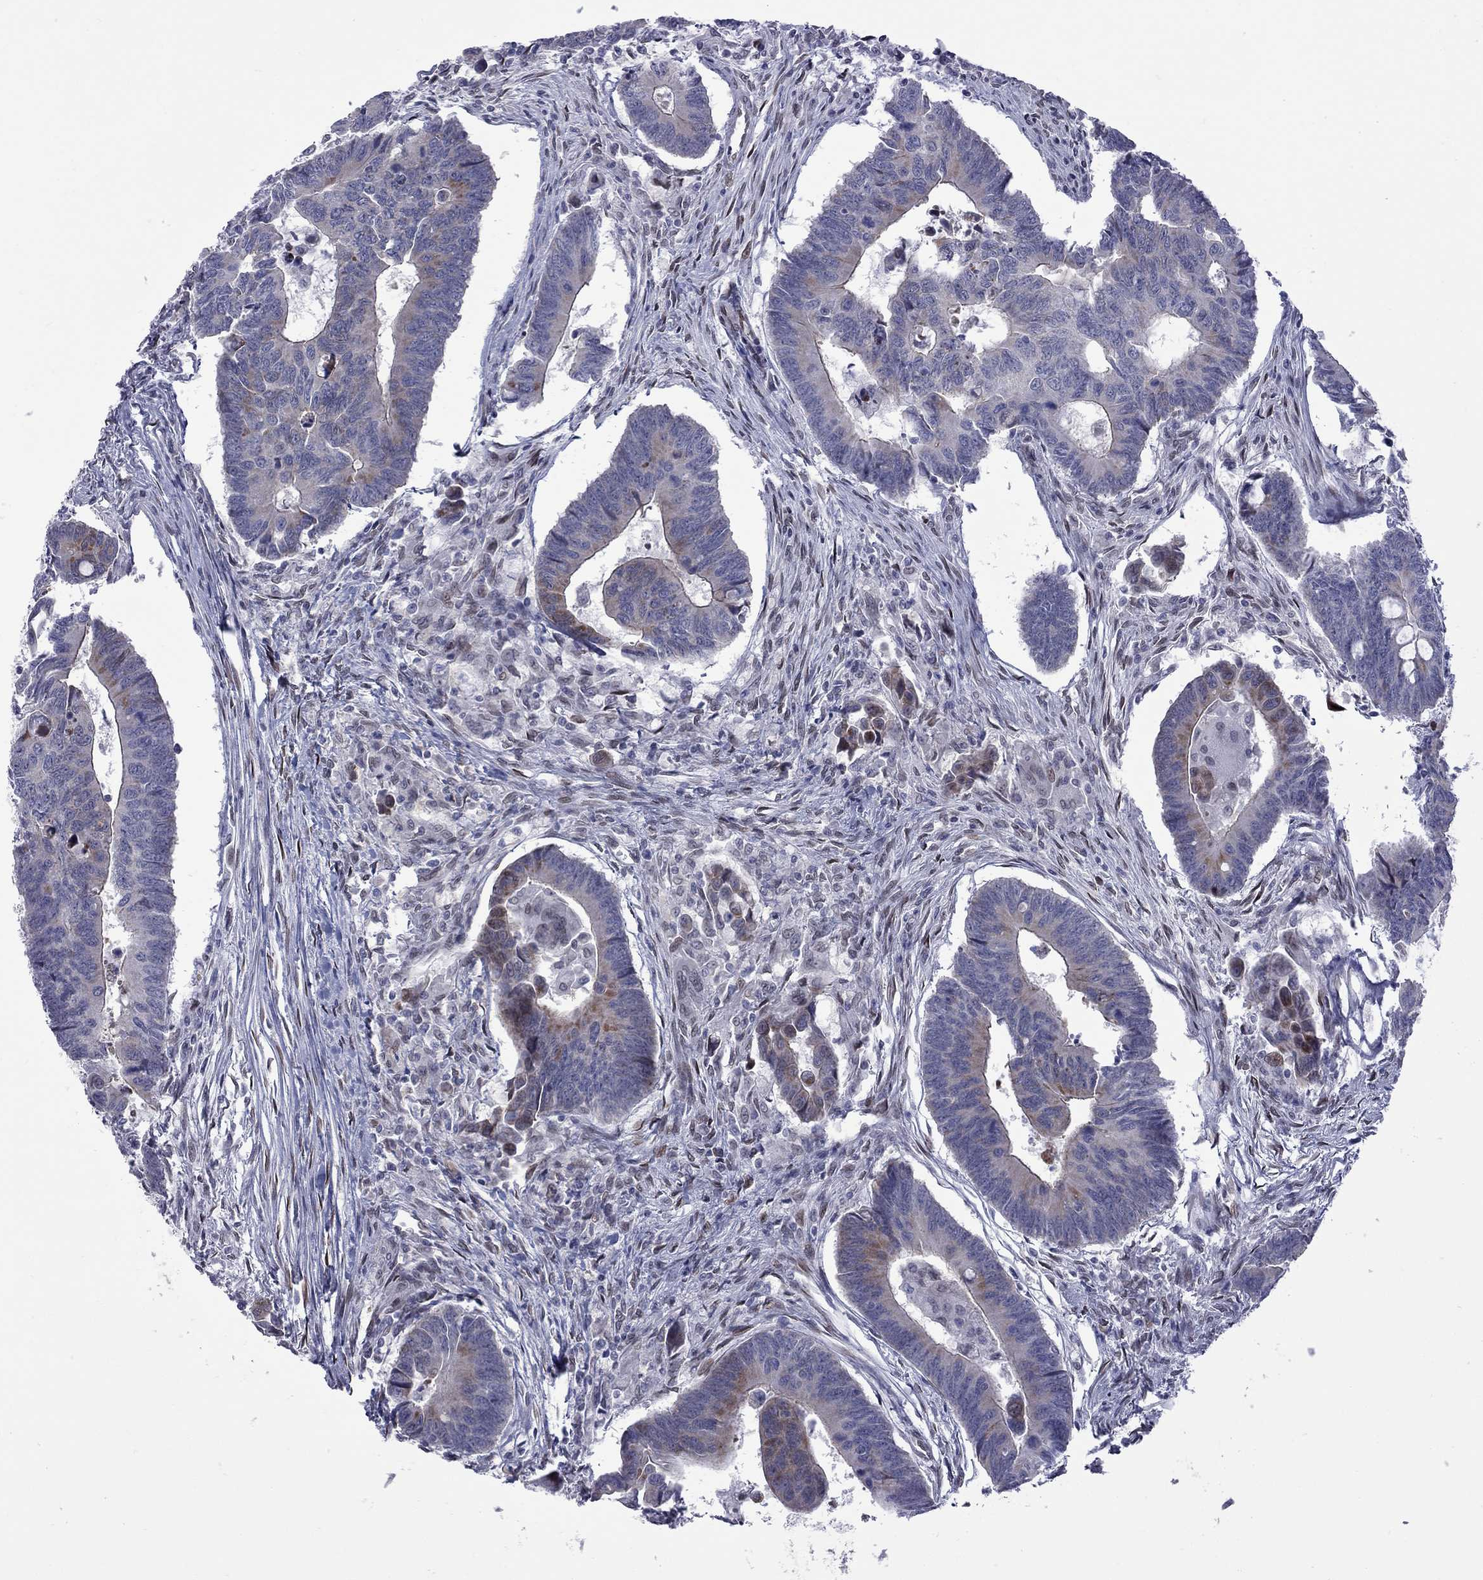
{"staining": {"intensity": "weak", "quantity": "<25%", "location": "cytoplasmic/membranous"}, "tissue": "colorectal cancer", "cell_type": "Tumor cells", "image_type": "cancer", "snomed": [{"axis": "morphology", "description": "Adenocarcinoma, NOS"}, {"axis": "topography", "description": "Rectum"}], "caption": "This photomicrograph is of colorectal cancer (adenocarcinoma) stained with IHC to label a protein in brown with the nuclei are counter-stained blue. There is no expression in tumor cells.", "gene": "CLTCL1", "patient": {"sex": "male", "age": 67}}